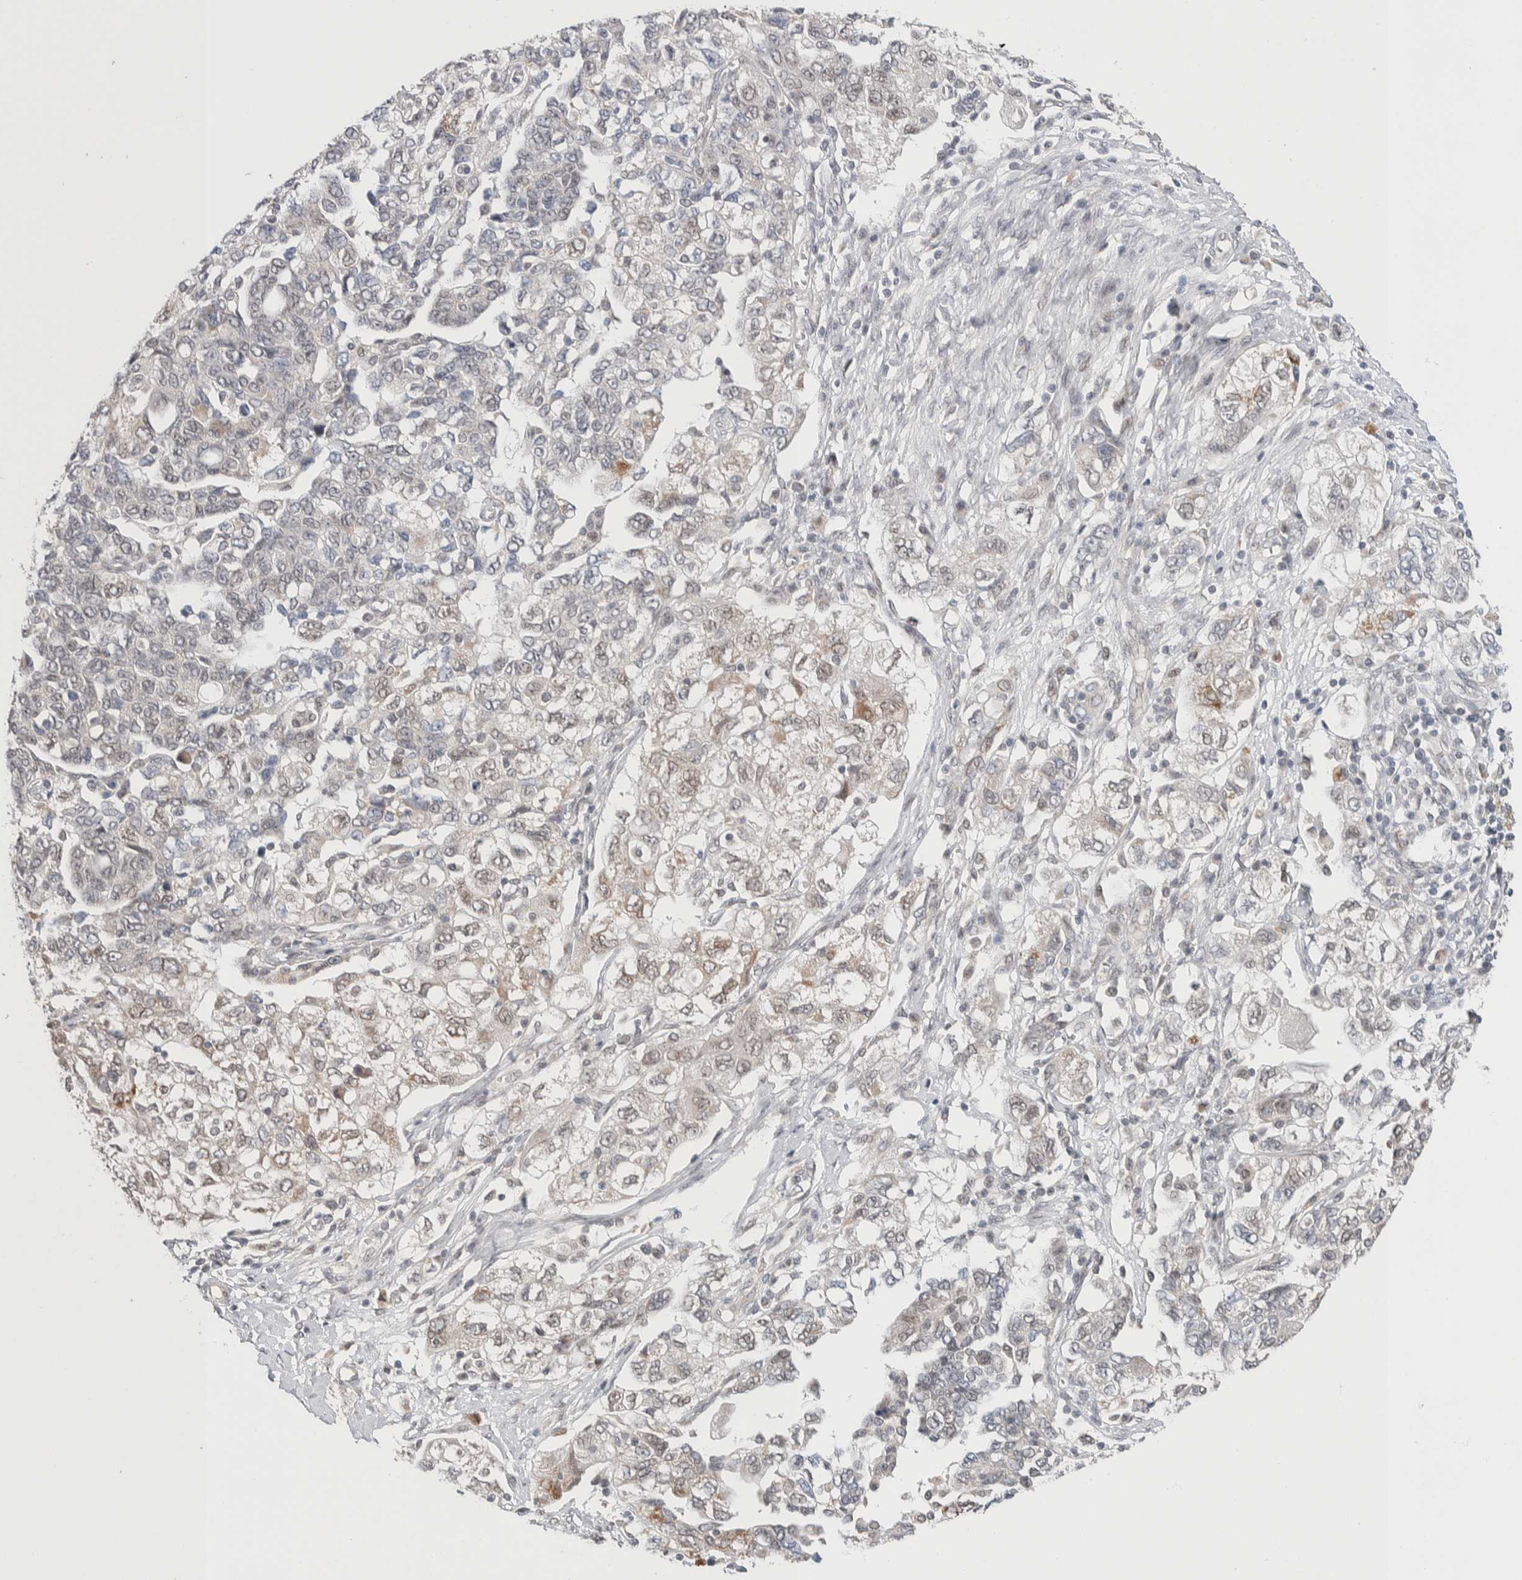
{"staining": {"intensity": "weak", "quantity": "<25%", "location": "cytoplasmic/membranous,nuclear"}, "tissue": "ovarian cancer", "cell_type": "Tumor cells", "image_type": "cancer", "snomed": [{"axis": "morphology", "description": "Carcinoma, NOS"}, {"axis": "morphology", "description": "Cystadenocarcinoma, serous, NOS"}, {"axis": "topography", "description": "Ovary"}], "caption": "DAB immunohistochemical staining of serous cystadenocarcinoma (ovarian) demonstrates no significant expression in tumor cells.", "gene": "CRAT", "patient": {"sex": "female", "age": 69}}